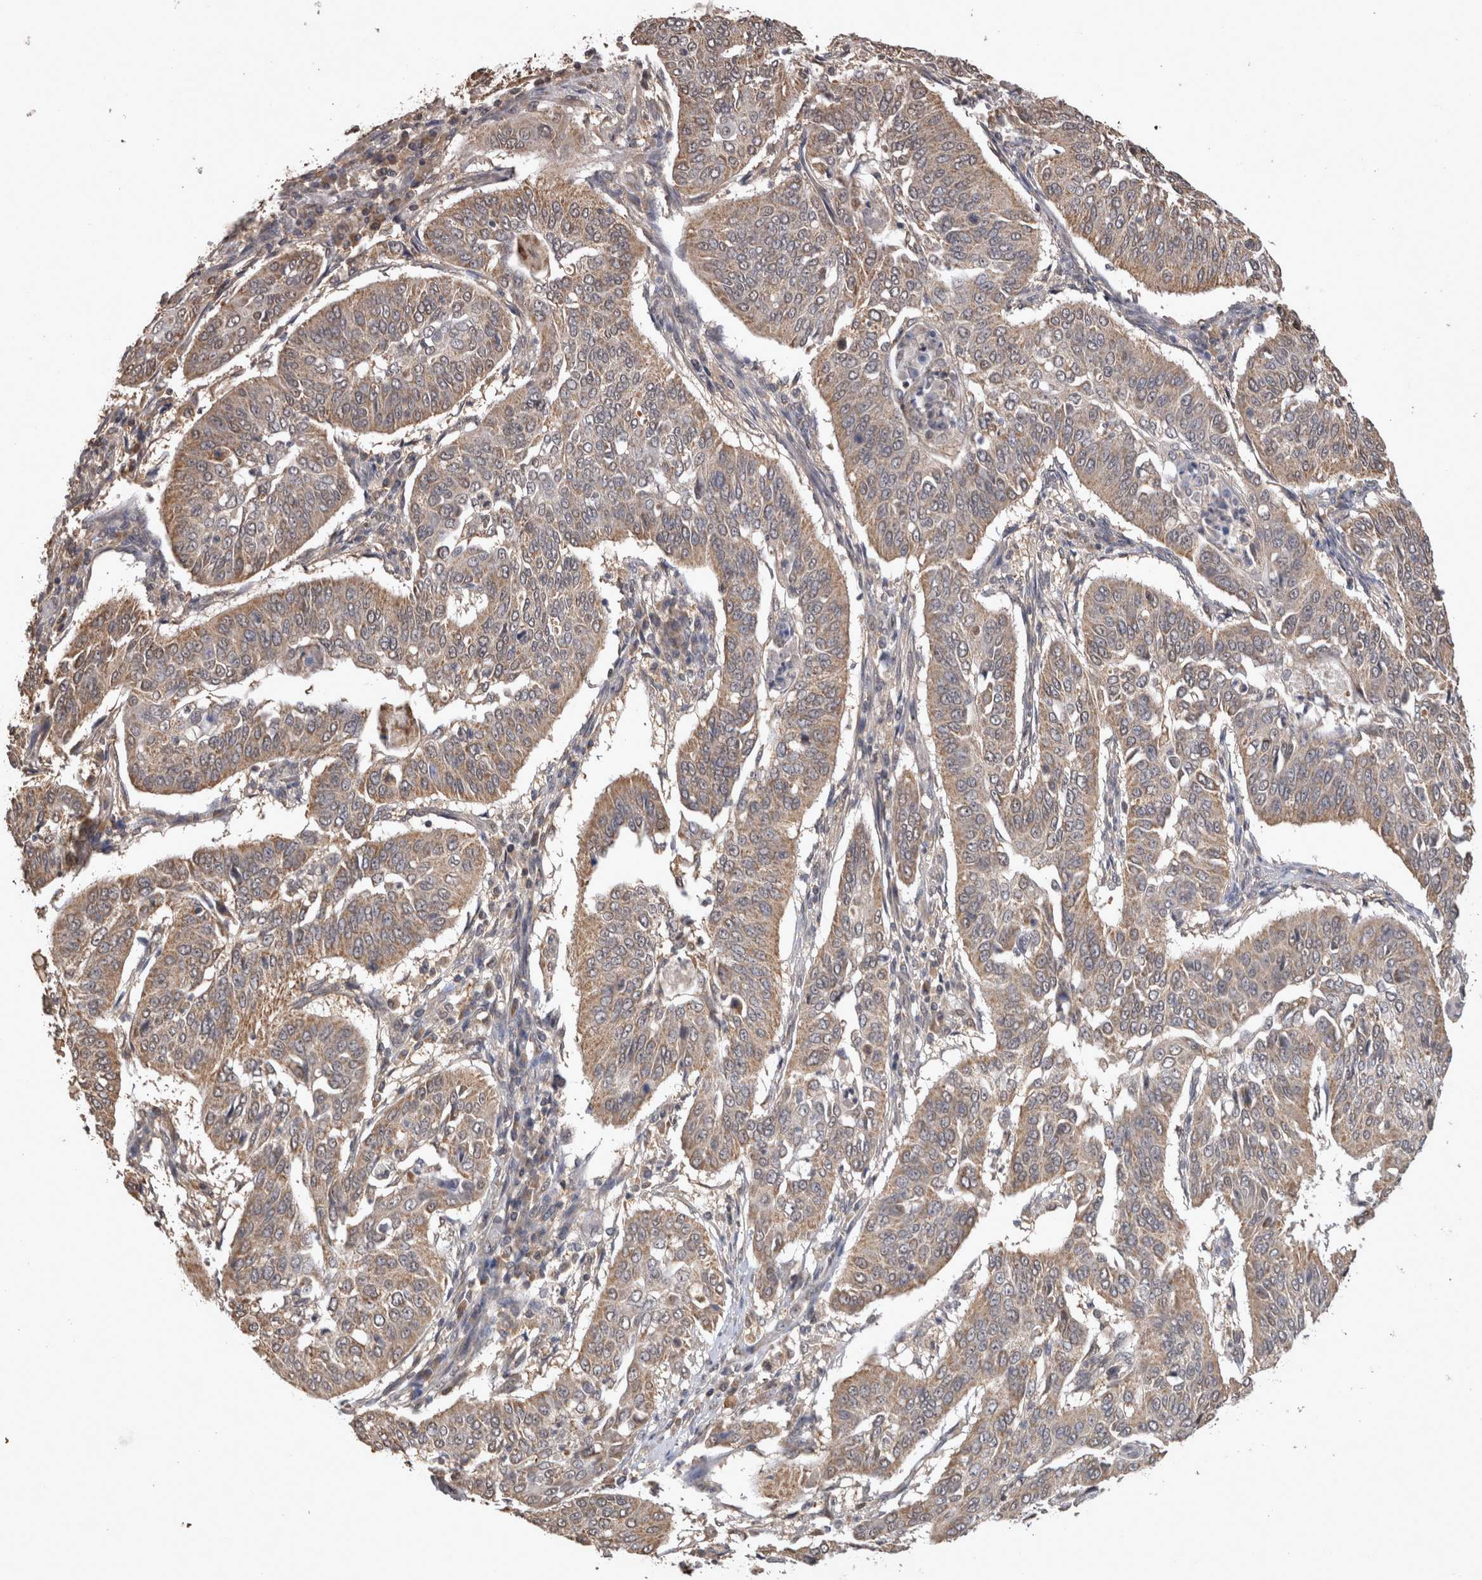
{"staining": {"intensity": "weak", "quantity": "25%-75%", "location": "cytoplasmic/membranous"}, "tissue": "cervical cancer", "cell_type": "Tumor cells", "image_type": "cancer", "snomed": [{"axis": "morphology", "description": "Normal tissue, NOS"}, {"axis": "morphology", "description": "Squamous cell carcinoma, NOS"}, {"axis": "topography", "description": "Cervix"}], "caption": "Immunohistochemistry image of neoplastic tissue: human cervical squamous cell carcinoma stained using immunohistochemistry exhibits low levels of weak protein expression localized specifically in the cytoplasmic/membranous of tumor cells, appearing as a cytoplasmic/membranous brown color.", "gene": "PREP", "patient": {"sex": "female", "age": 39}}